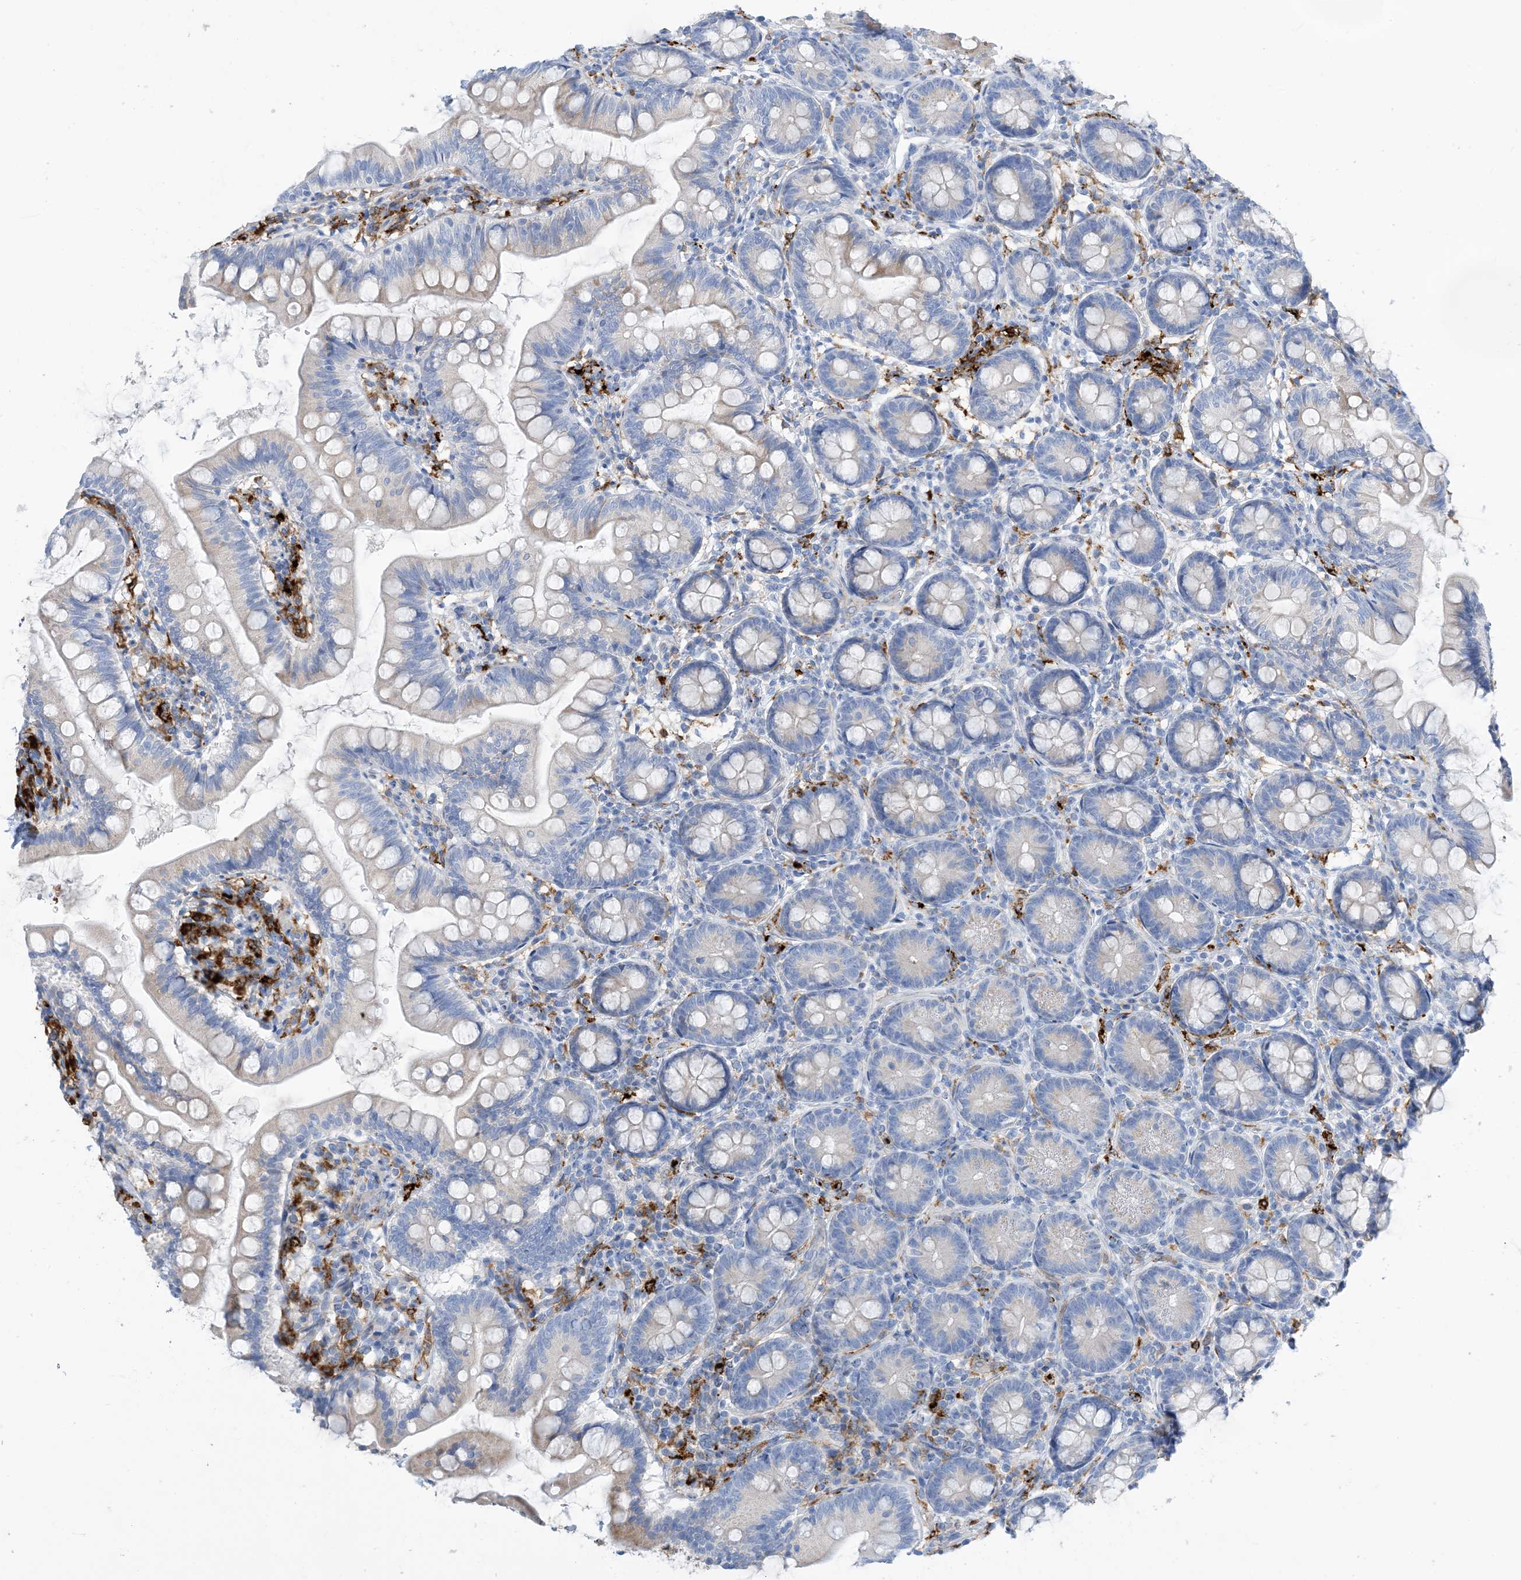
{"staining": {"intensity": "negative", "quantity": "none", "location": "none"}, "tissue": "small intestine", "cell_type": "Glandular cells", "image_type": "normal", "snomed": [{"axis": "morphology", "description": "Normal tissue, NOS"}, {"axis": "topography", "description": "Small intestine"}], "caption": "Immunohistochemical staining of normal human small intestine exhibits no significant positivity in glandular cells. The staining is performed using DAB (3,3'-diaminobenzidine) brown chromogen with nuclei counter-stained in using hematoxylin.", "gene": "DPH3", "patient": {"sex": "male", "age": 7}}